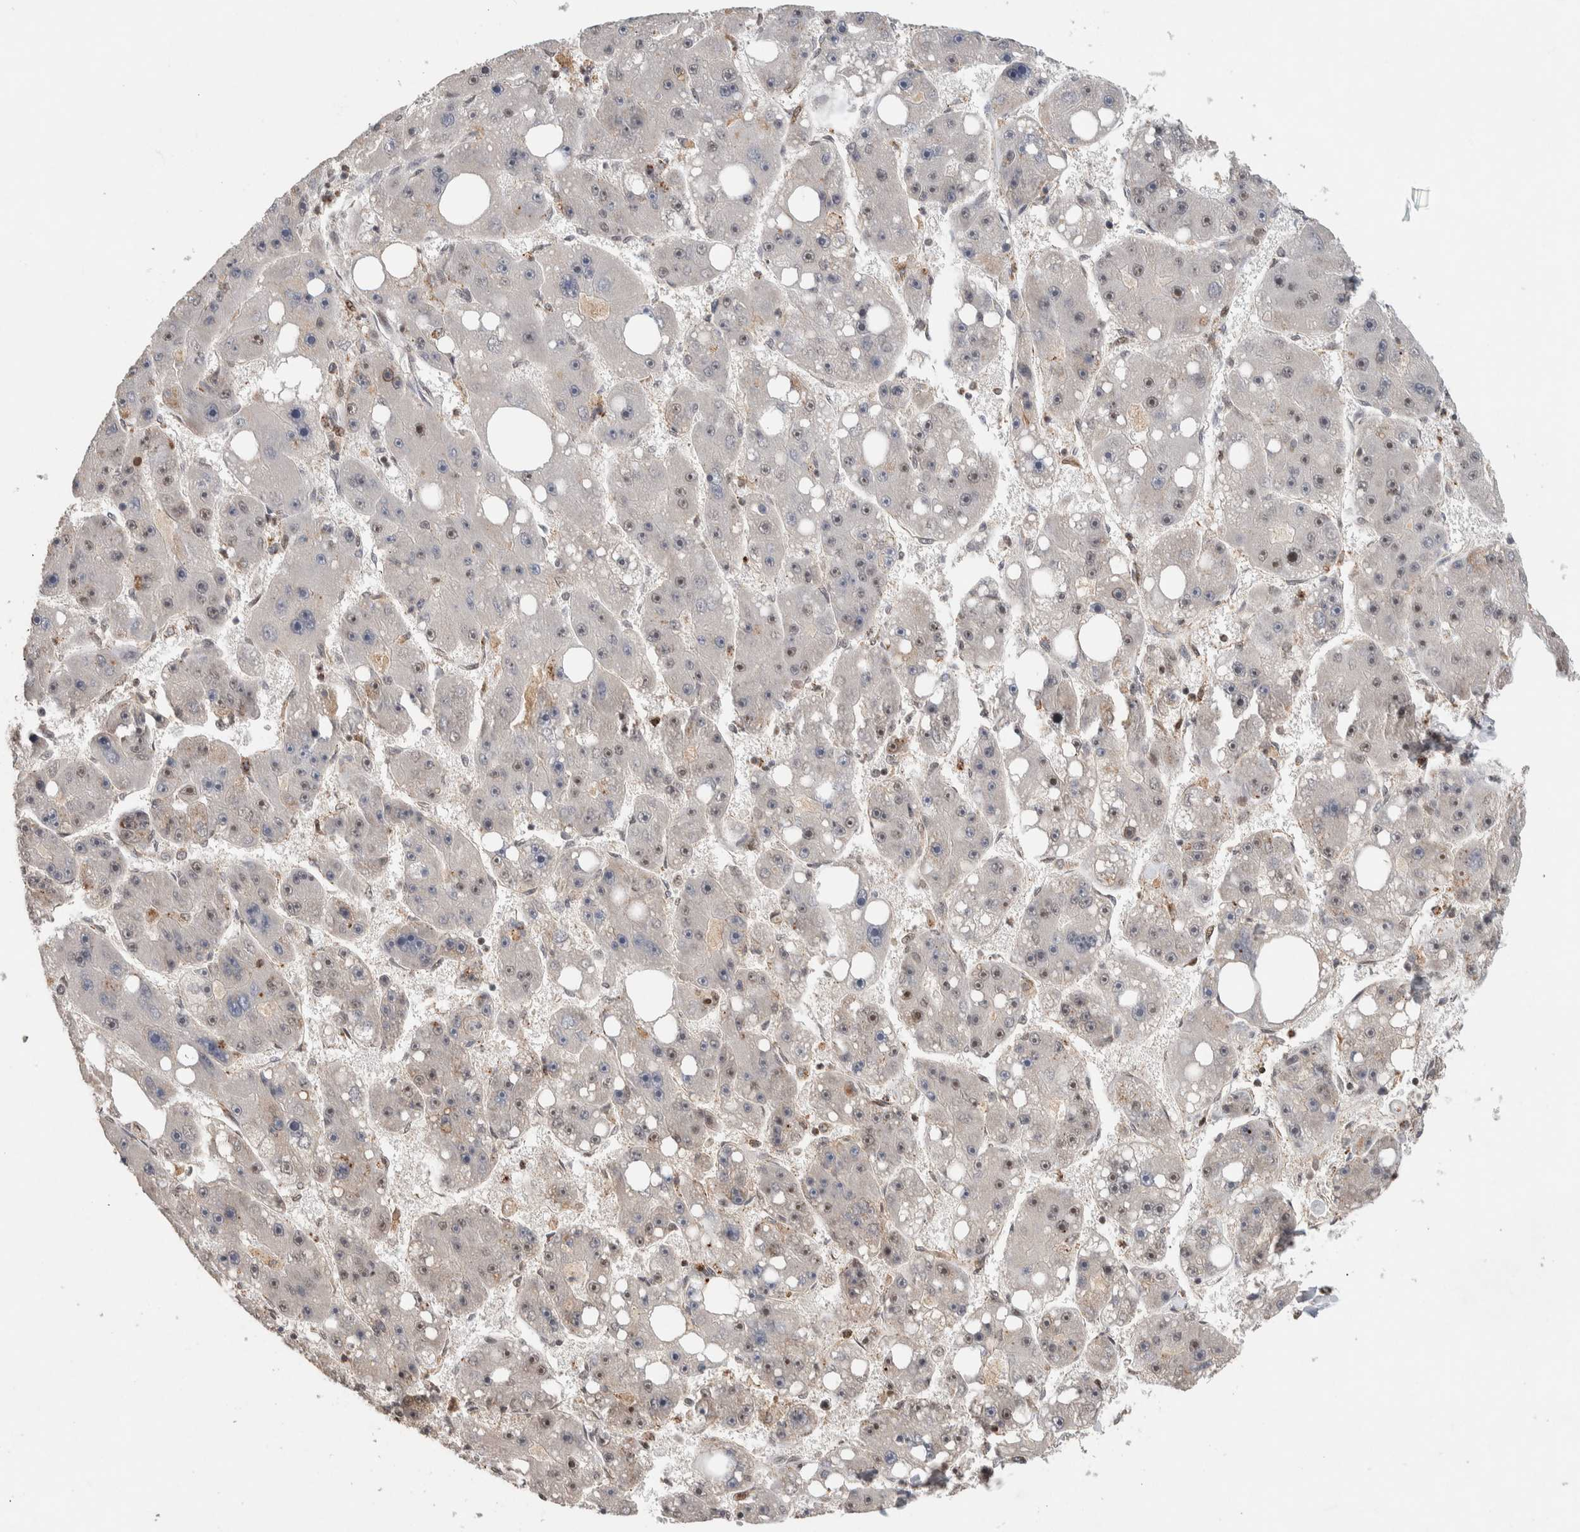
{"staining": {"intensity": "moderate", "quantity": "<25%", "location": "nuclear"}, "tissue": "liver cancer", "cell_type": "Tumor cells", "image_type": "cancer", "snomed": [{"axis": "morphology", "description": "Carcinoma, Hepatocellular, NOS"}, {"axis": "topography", "description": "Liver"}], "caption": "Liver cancer (hepatocellular carcinoma) stained with a brown dye demonstrates moderate nuclear positive expression in about <25% of tumor cells.", "gene": "ZNF521", "patient": {"sex": "female", "age": 61}}